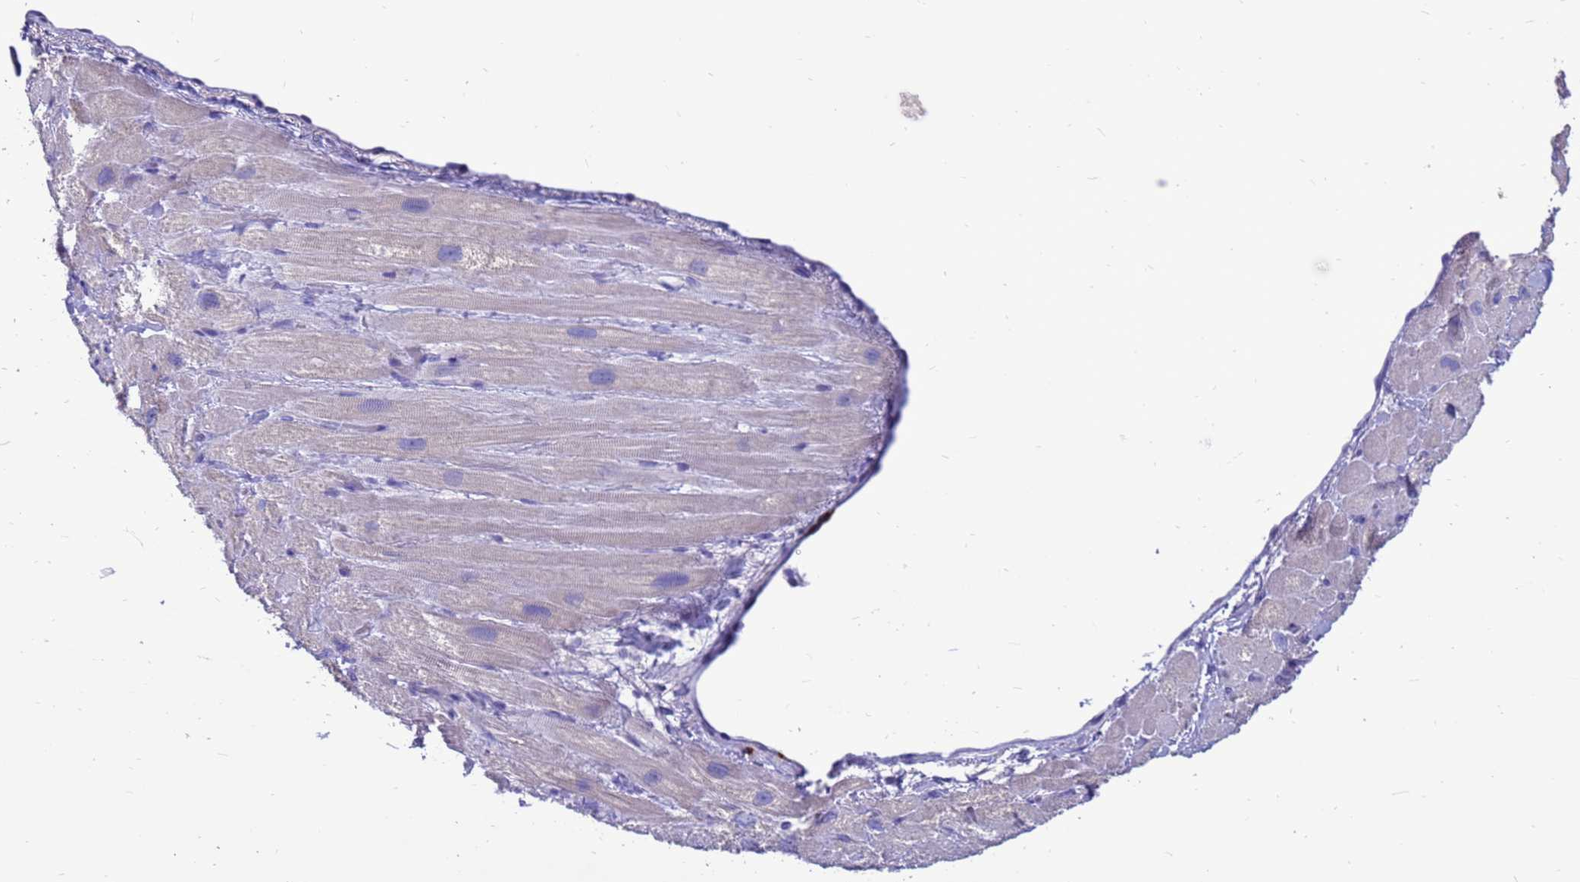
{"staining": {"intensity": "moderate", "quantity": "<25%", "location": "cytoplasmic/membranous"}, "tissue": "heart muscle", "cell_type": "Cardiomyocytes", "image_type": "normal", "snomed": [{"axis": "morphology", "description": "Normal tissue, NOS"}, {"axis": "topography", "description": "Heart"}], "caption": "Brown immunohistochemical staining in normal human heart muscle reveals moderate cytoplasmic/membranous staining in approximately <25% of cardiomyocytes.", "gene": "PDE10A", "patient": {"sex": "male", "age": 65}}